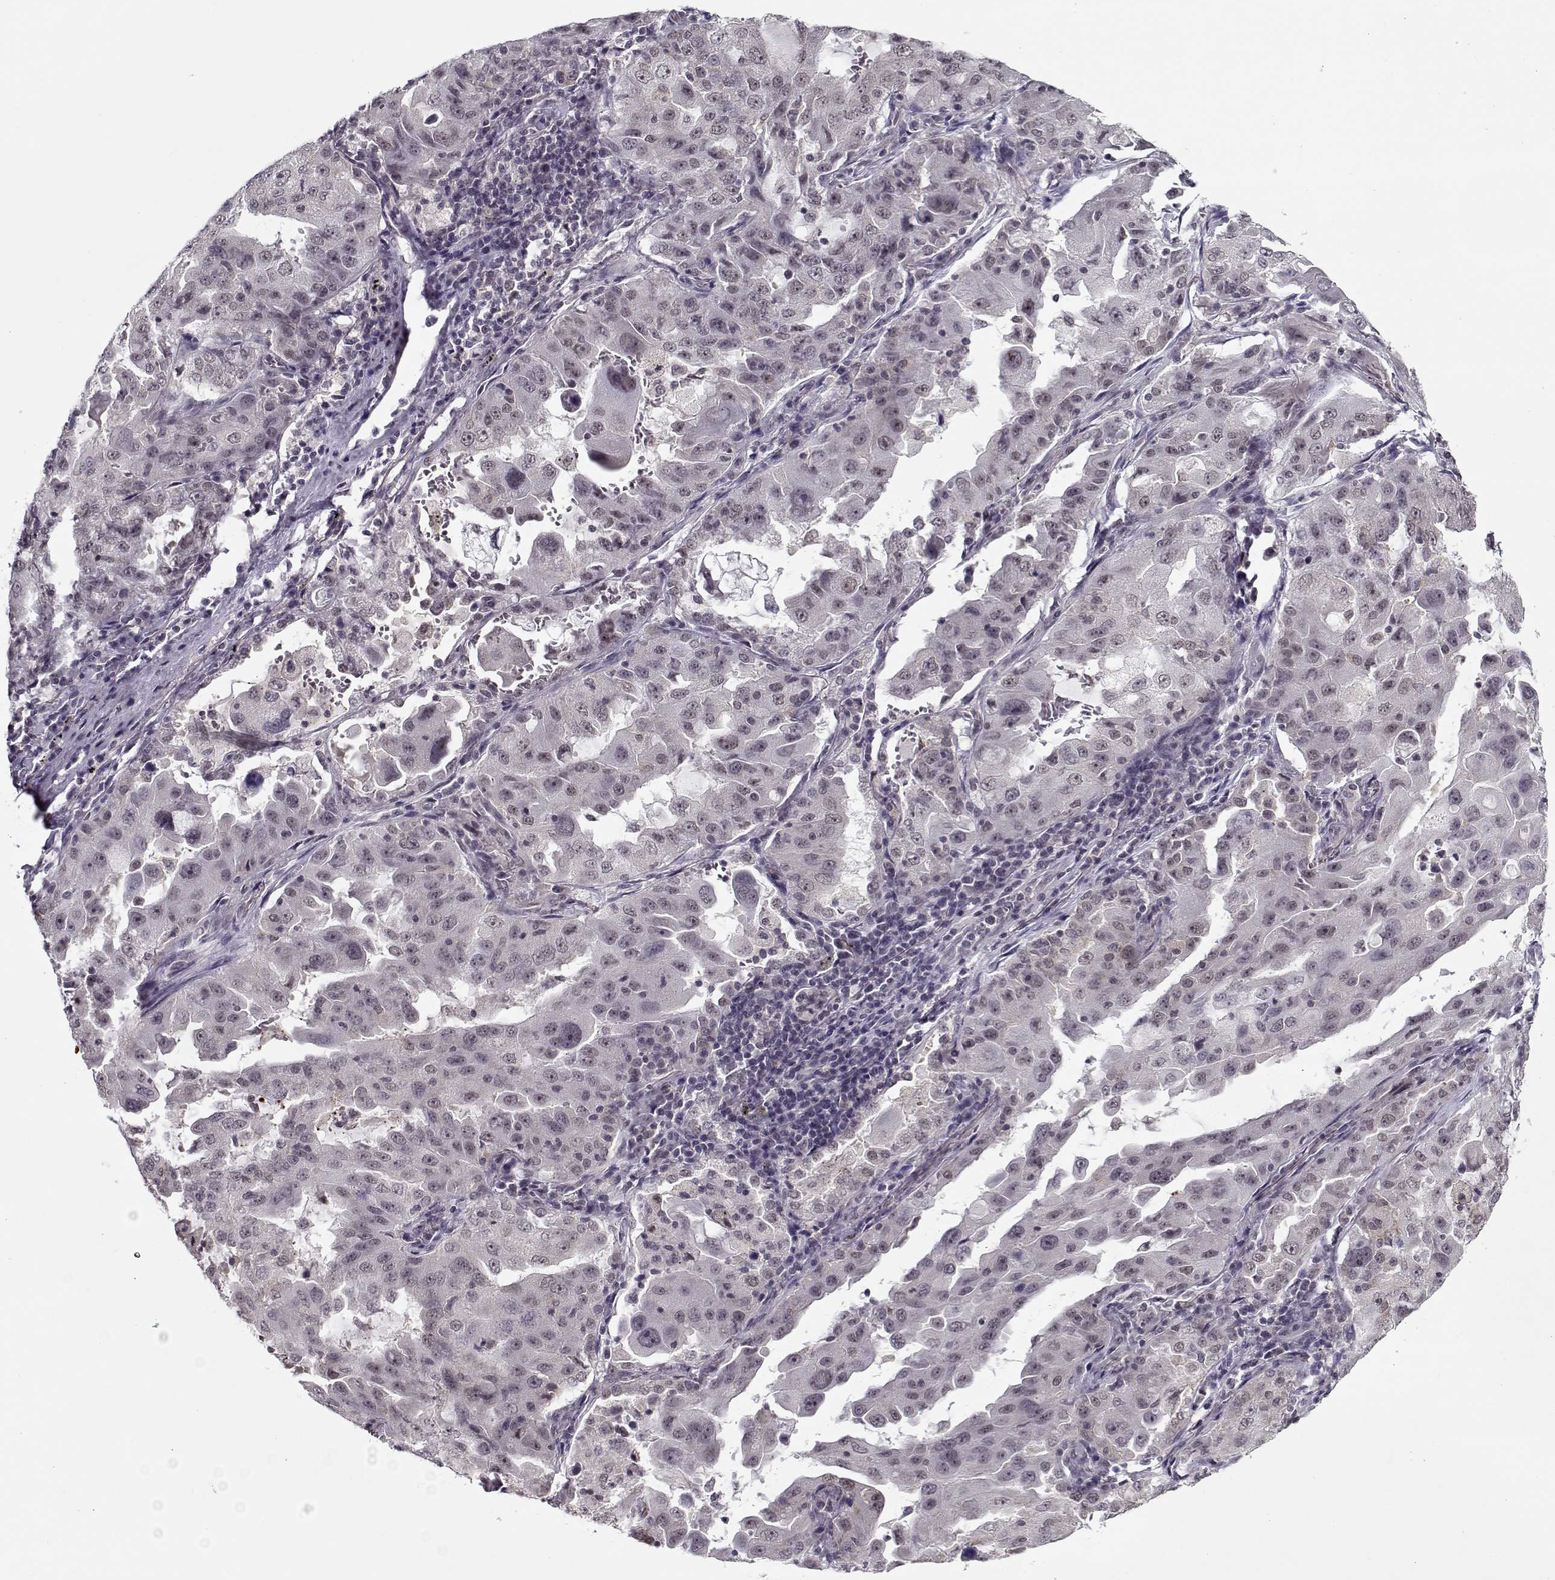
{"staining": {"intensity": "negative", "quantity": "none", "location": "none"}, "tissue": "lung cancer", "cell_type": "Tumor cells", "image_type": "cancer", "snomed": [{"axis": "morphology", "description": "Adenocarcinoma, NOS"}, {"axis": "topography", "description": "Lung"}], "caption": "Human lung cancer stained for a protein using immunohistochemistry reveals no expression in tumor cells.", "gene": "TESPA1", "patient": {"sex": "female", "age": 61}}